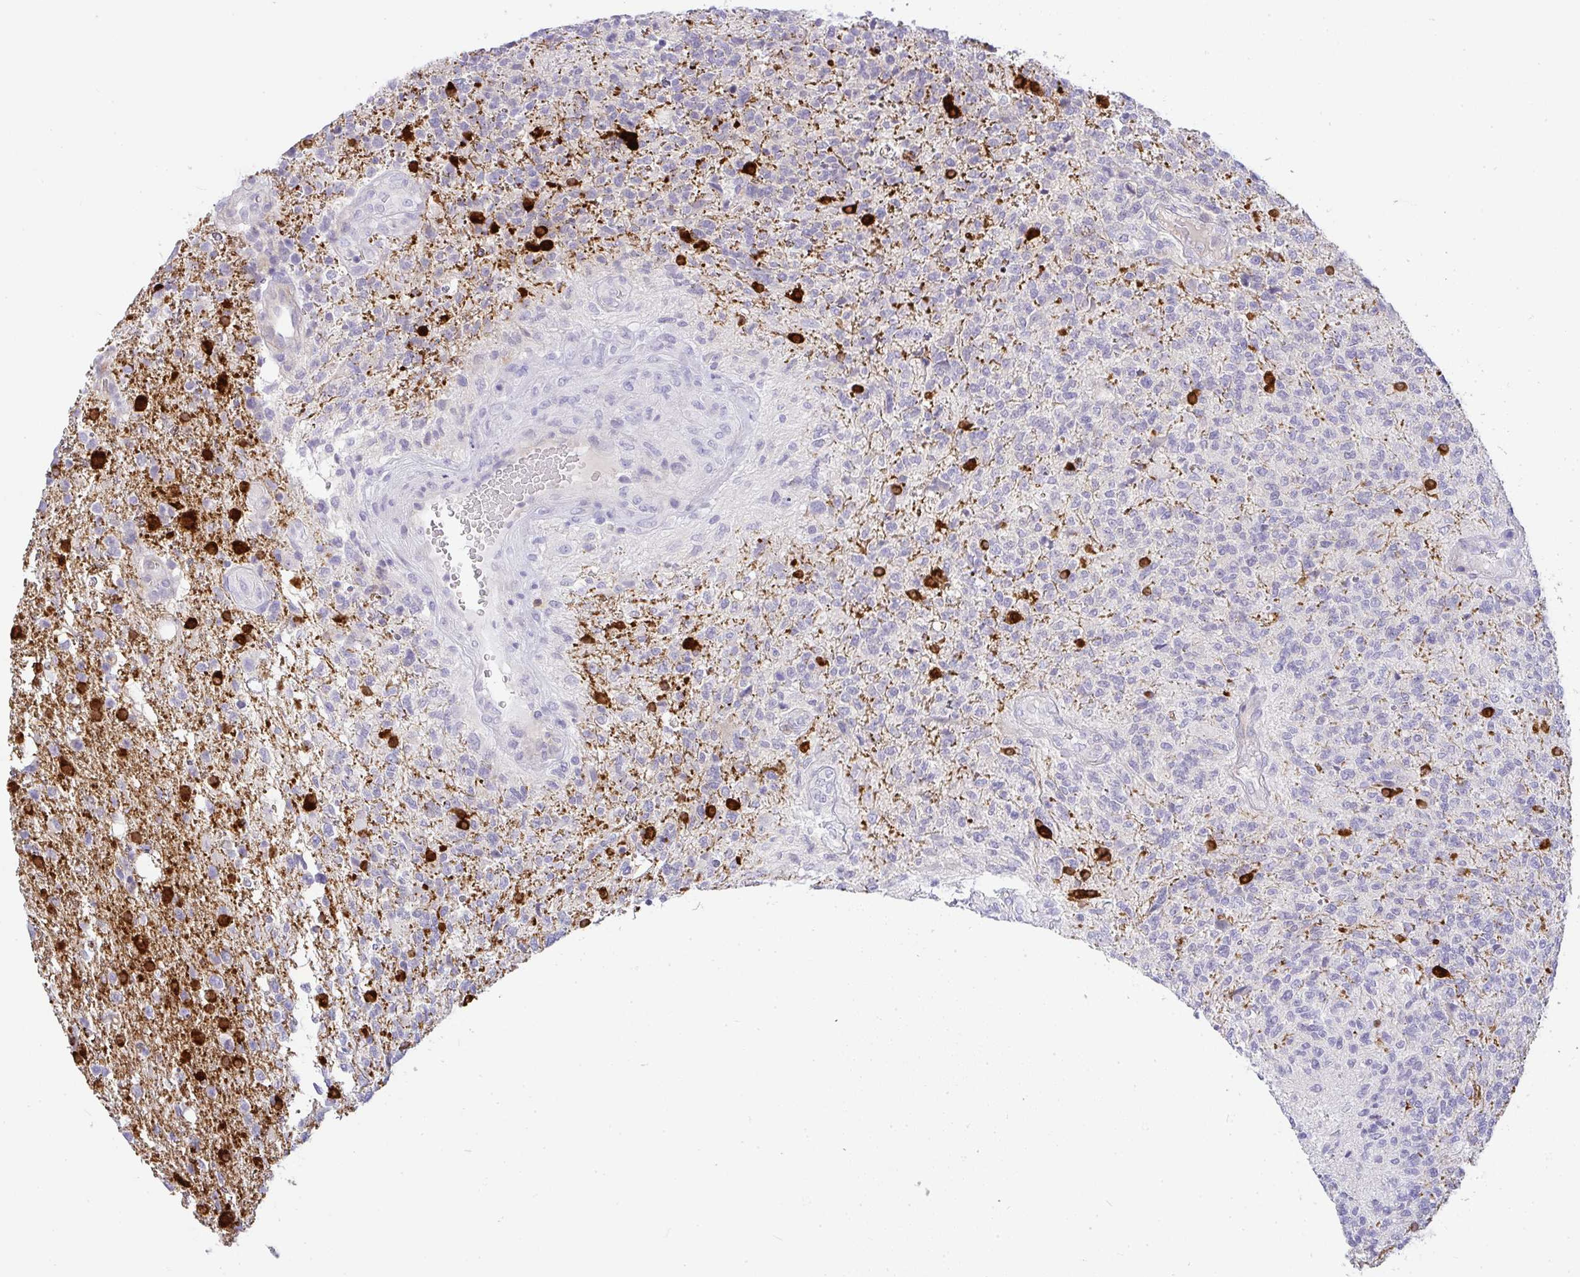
{"staining": {"intensity": "strong", "quantity": "<25%", "location": "cytoplasmic/membranous"}, "tissue": "glioma", "cell_type": "Tumor cells", "image_type": "cancer", "snomed": [{"axis": "morphology", "description": "Glioma, malignant, High grade"}, {"axis": "topography", "description": "Brain"}], "caption": "IHC of human glioma exhibits medium levels of strong cytoplasmic/membranous expression in approximately <25% of tumor cells.", "gene": "LIPE", "patient": {"sex": "male", "age": 56}}